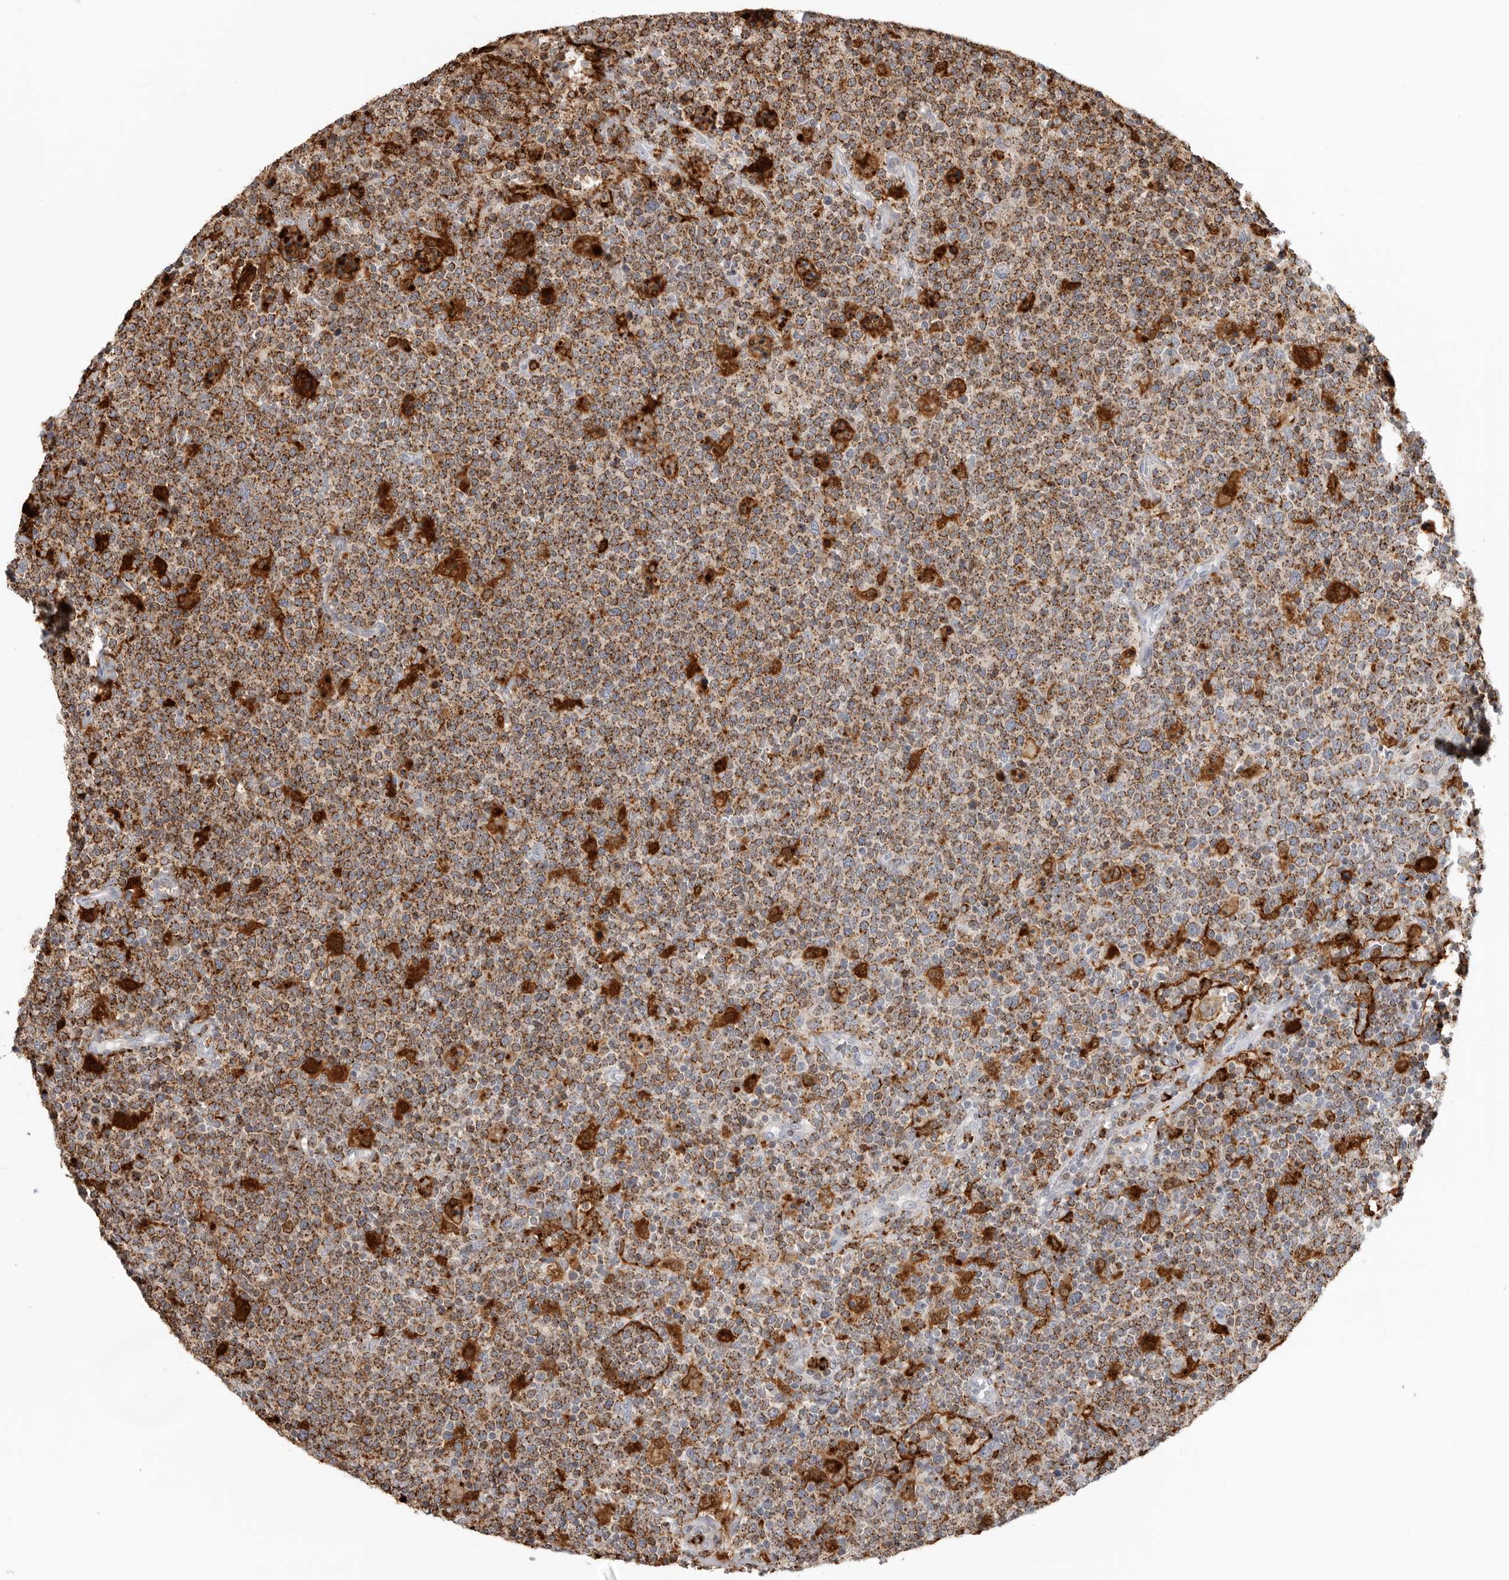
{"staining": {"intensity": "moderate", "quantity": ">75%", "location": "cytoplasmic/membranous"}, "tissue": "lymphoma", "cell_type": "Tumor cells", "image_type": "cancer", "snomed": [{"axis": "morphology", "description": "Malignant lymphoma, non-Hodgkin's type, High grade"}, {"axis": "topography", "description": "Lymph node"}], "caption": "IHC histopathology image of human high-grade malignant lymphoma, non-Hodgkin's type stained for a protein (brown), which exhibits medium levels of moderate cytoplasmic/membranous positivity in about >75% of tumor cells.", "gene": "IFI30", "patient": {"sex": "male", "age": 61}}